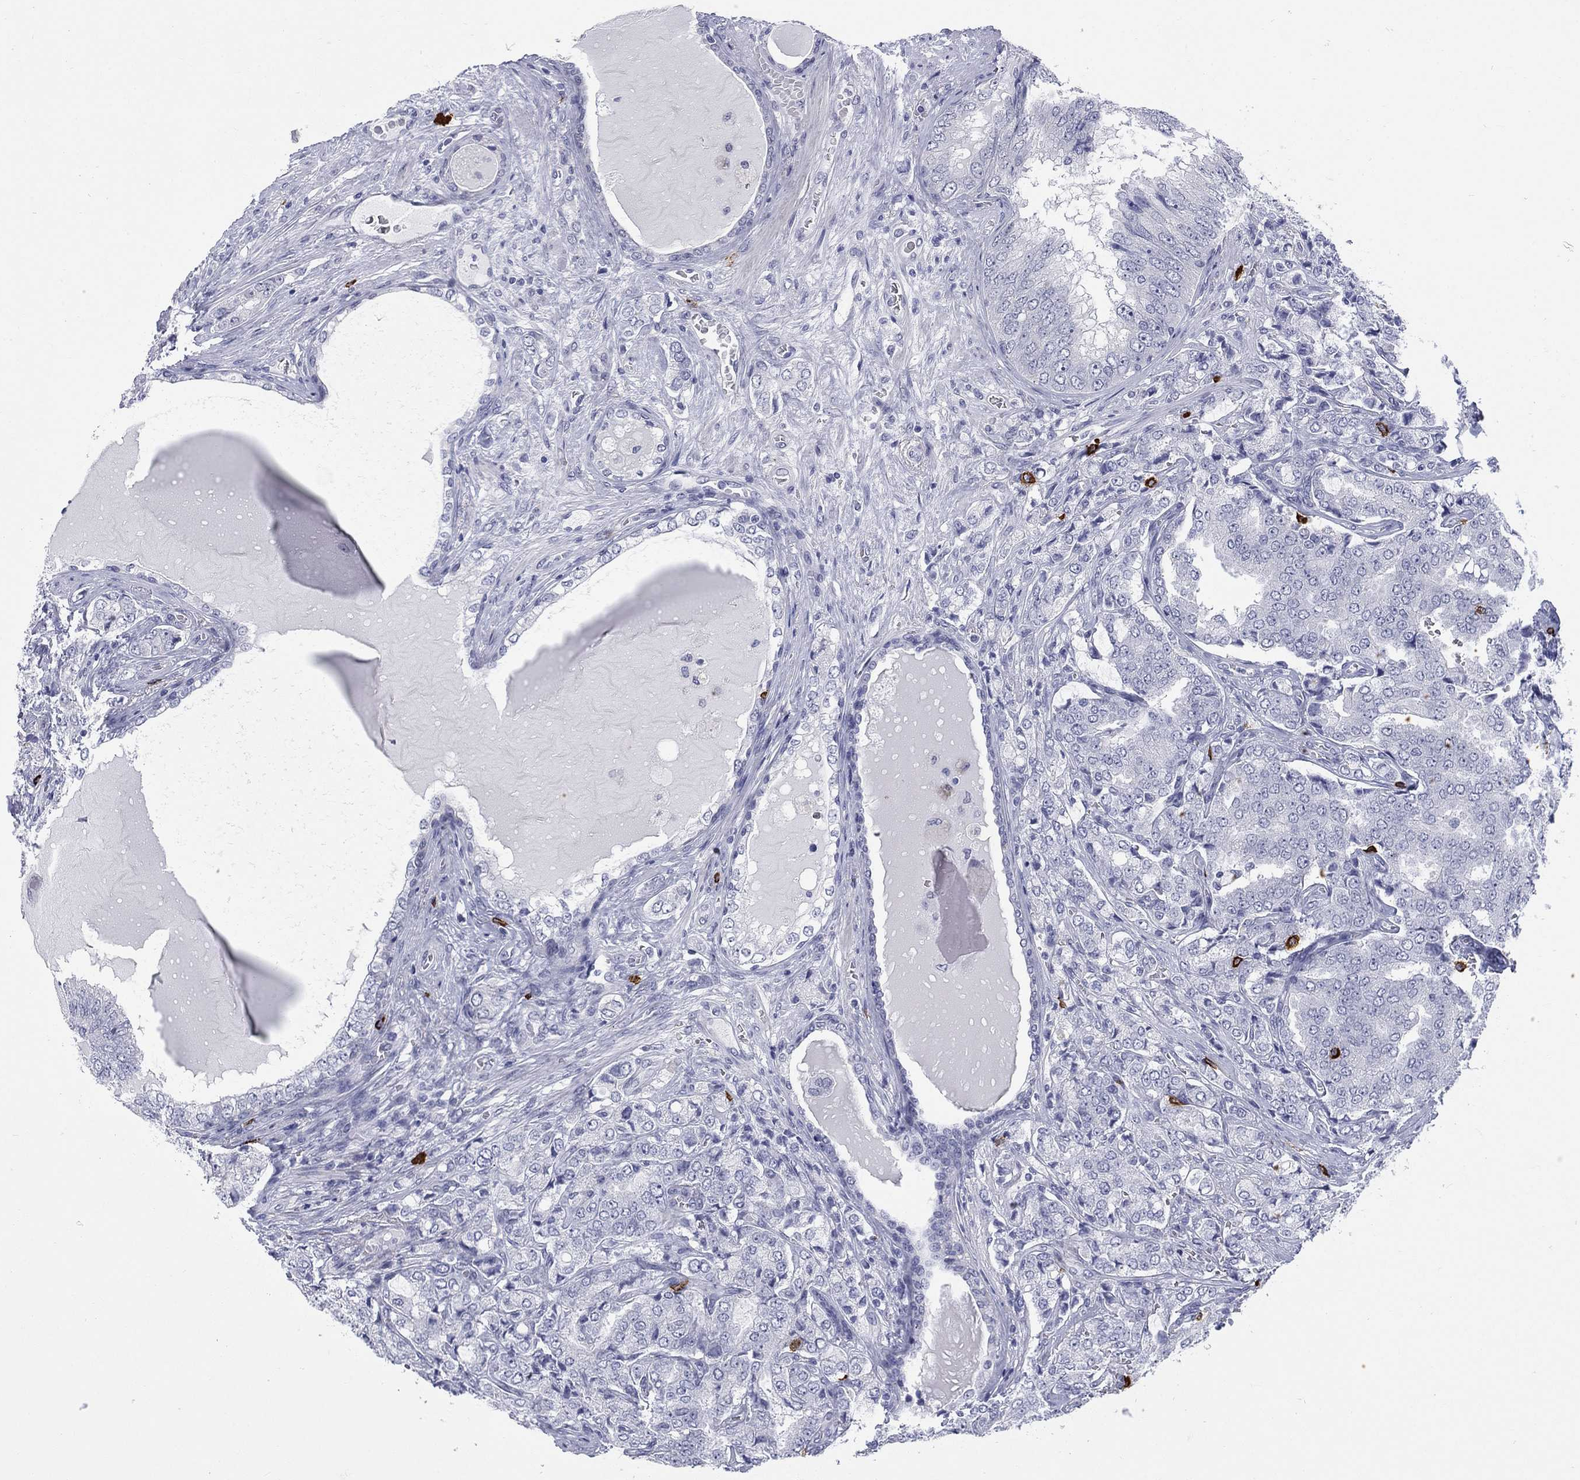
{"staining": {"intensity": "negative", "quantity": "none", "location": "none"}, "tissue": "prostate cancer", "cell_type": "Tumor cells", "image_type": "cancer", "snomed": [{"axis": "morphology", "description": "Adenocarcinoma, NOS"}, {"axis": "topography", "description": "Prostate"}], "caption": "A photomicrograph of adenocarcinoma (prostate) stained for a protein exhibits no brown staining in tumor cells.", "gene": "ECEL1", "patient": {"sex": "male", "age": 65}}